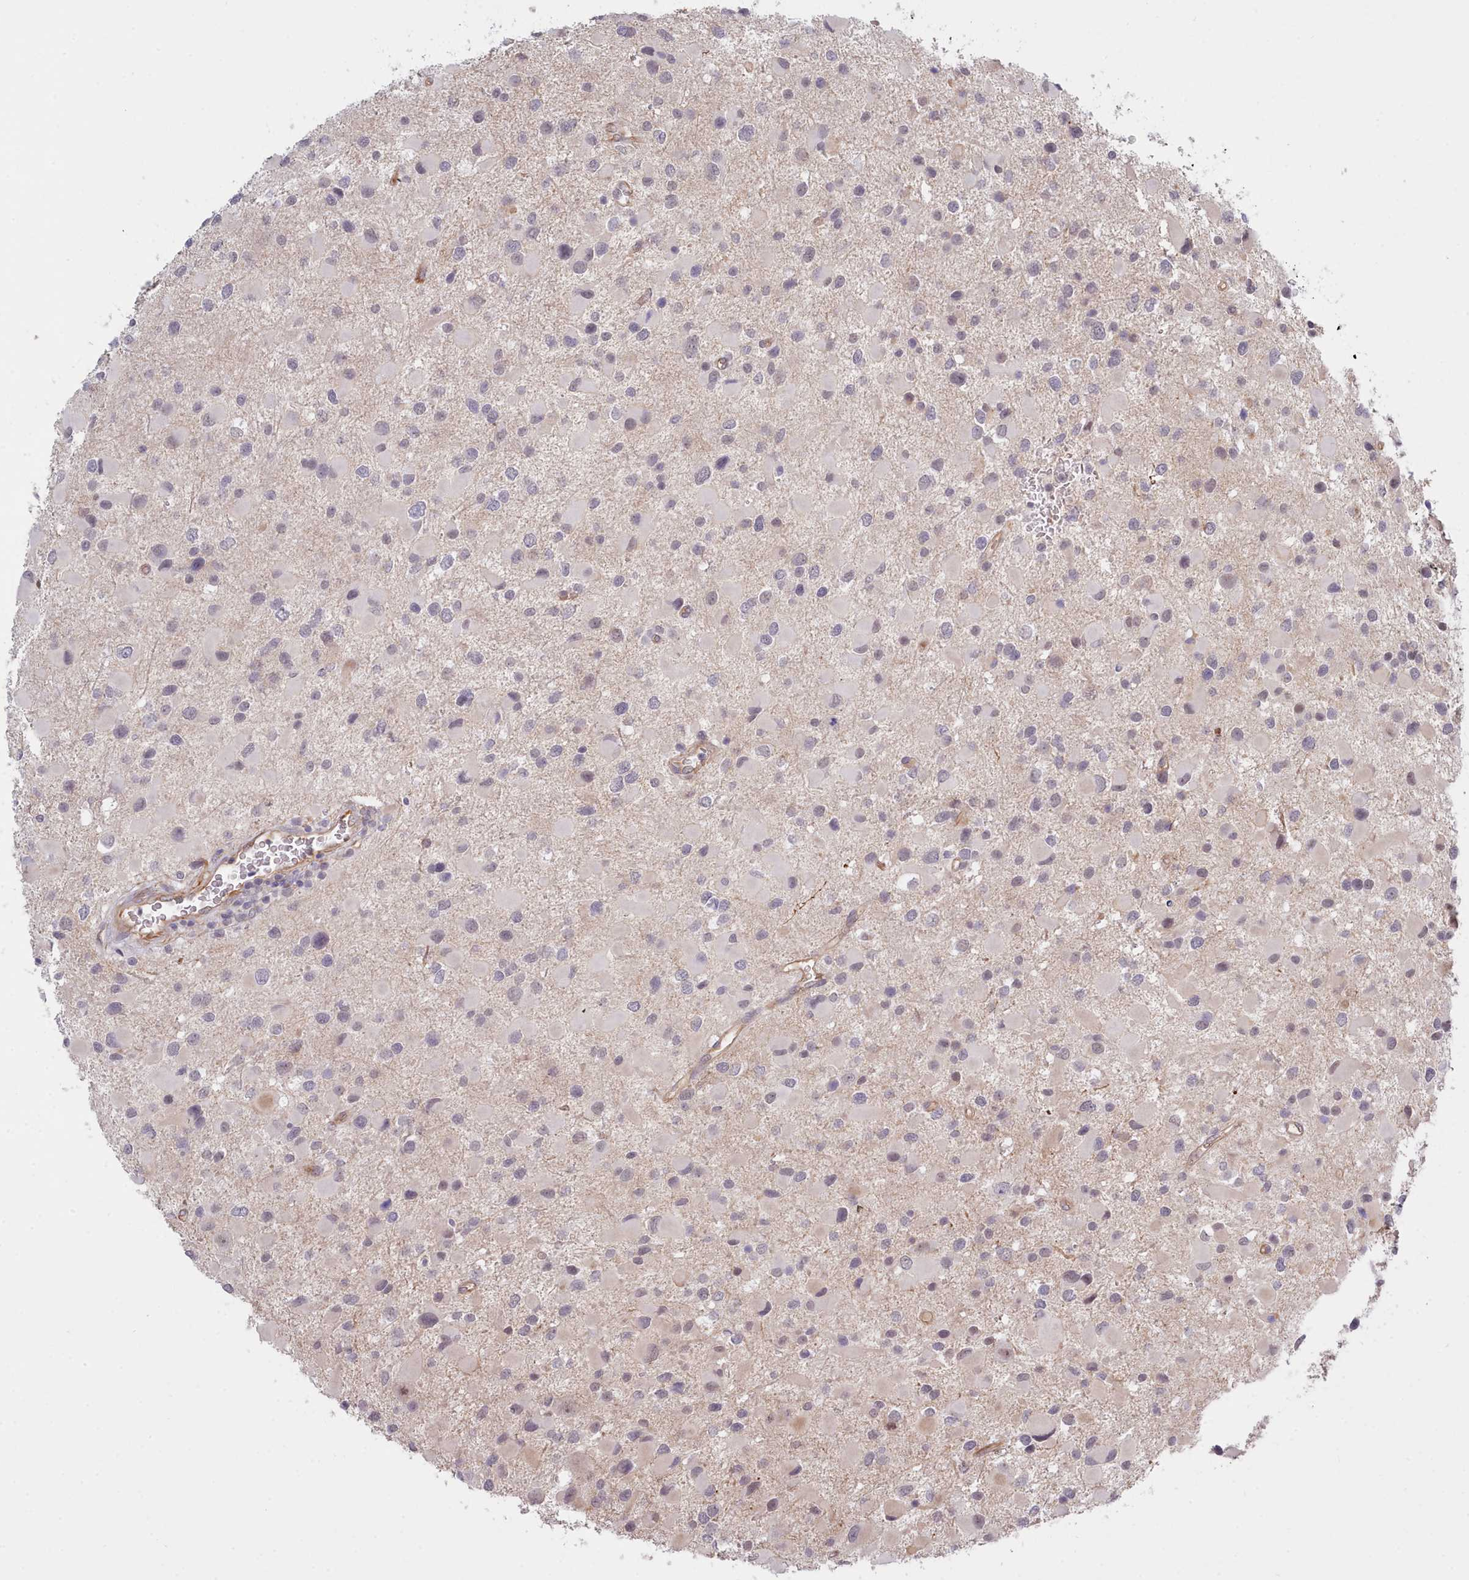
{"staining": {"intensity": "weak", "quantity": "<25%", "location": "nuclear"}, "tissue": "glioma", "cell_type": "Tumor cells", "image_type": "cancer", "snomed": [{"axis": "morphology", "description": "Glioma, malignant, Low grade"}, {"axis": "topography", "description": "Brain"}], "caption": "Tumor cells are negative for protein expression in human low-grade glioma (malignant).", "gene": "ZC3H13", "patient": {"sex": "female", "age": 32}}